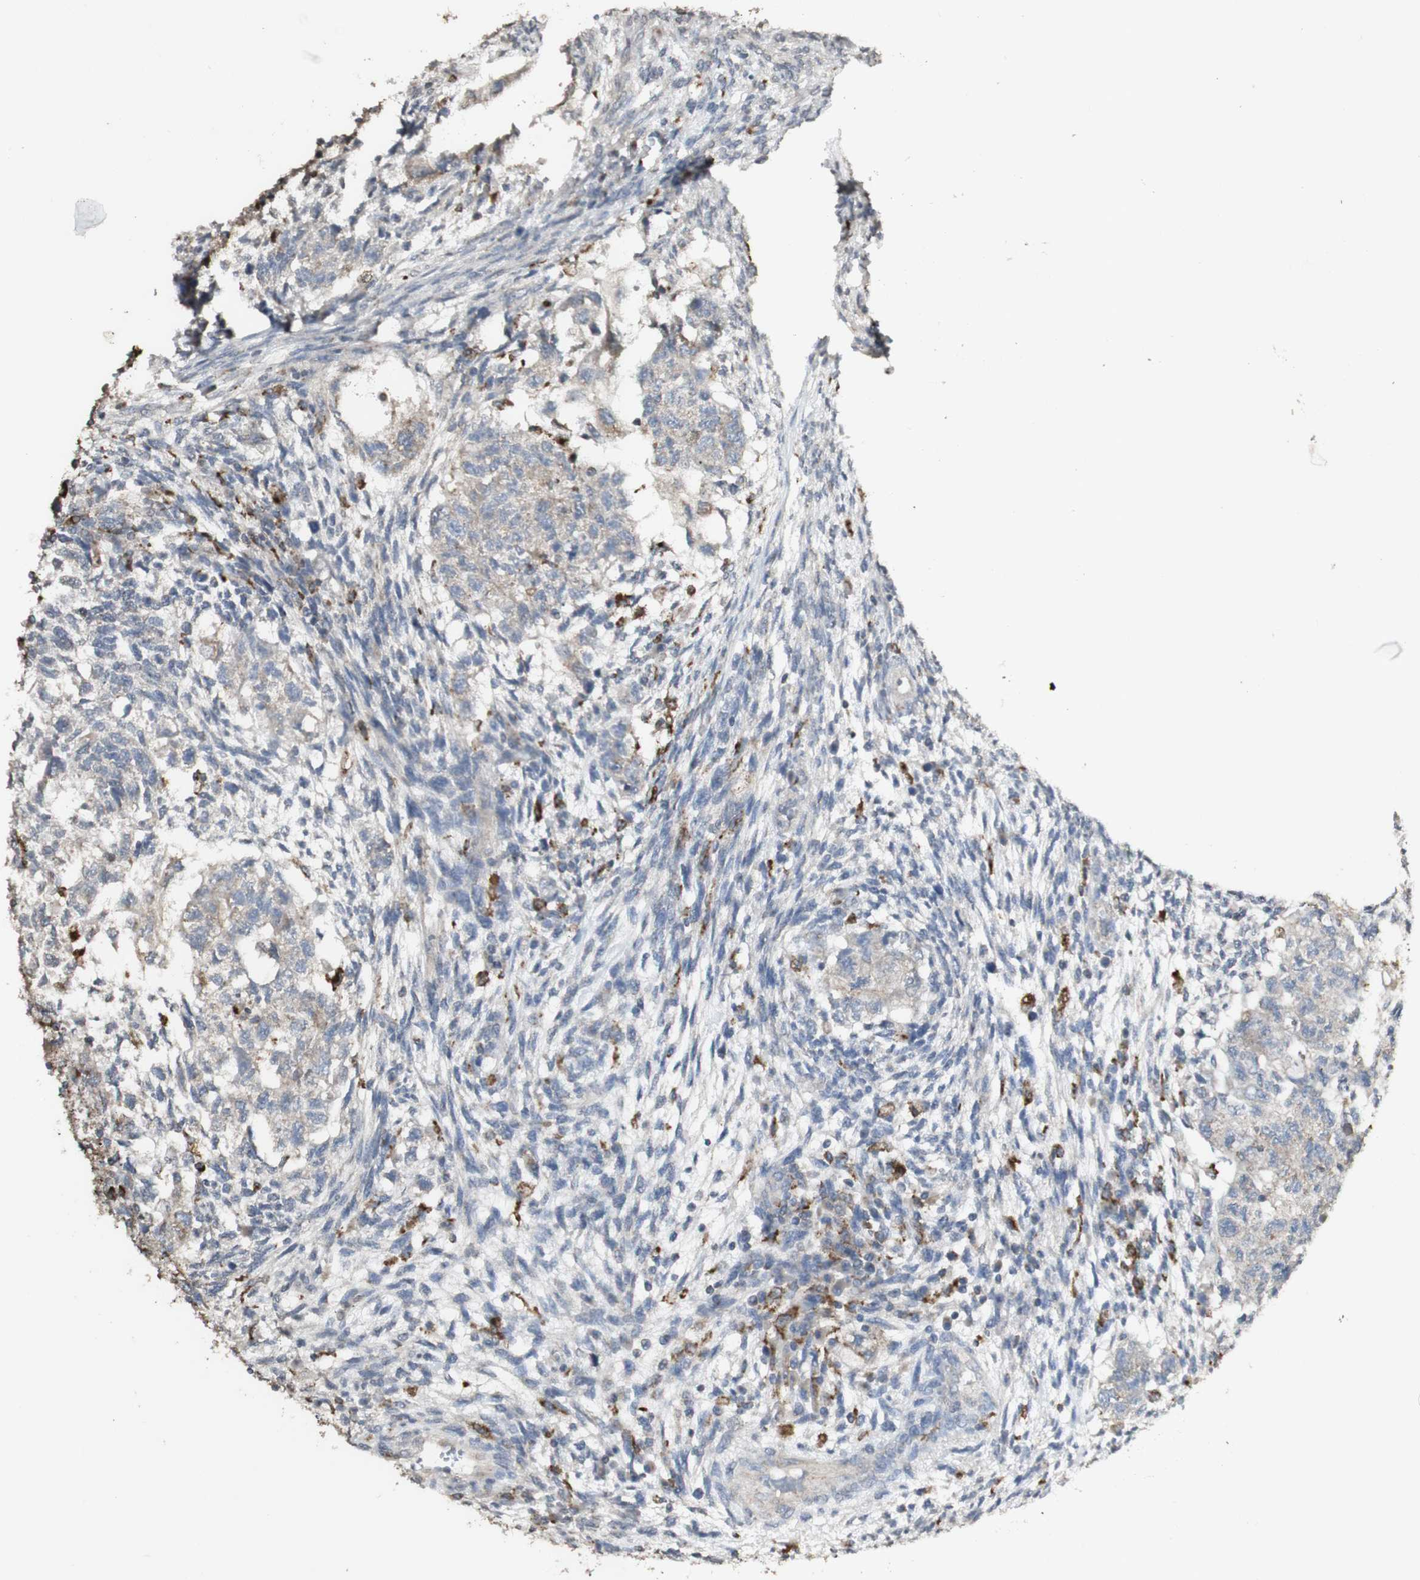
{"staining": {"intensity": "weak", "quantity": "<25%", "location": "cytoplasmic/membranous"}, "tissue": "testis cancer", "cell_type": "Tumor cells", "image_type": "cancer", "snomed": [{"axis": "morphology", "description": "Normal tissue, NOS"}, {"axis": "morphology", "description": "Carcinoma, Embryonal, NOS"}, {"axis": "topography", "description": "Testis"}], "caption": "Protein analysis of testis embryonal carcinoma demonstrates no significant staining in tumor cells. The staining was performed using DAB (3,3'-diaminobenzidine) to visualize the protein expression in brown, while the nuclei were stained in blue with hematoxylin (Magnification: 20x).", "gene": "ATP6V1E1", "patient": {"sex": "male", "age": 36}}